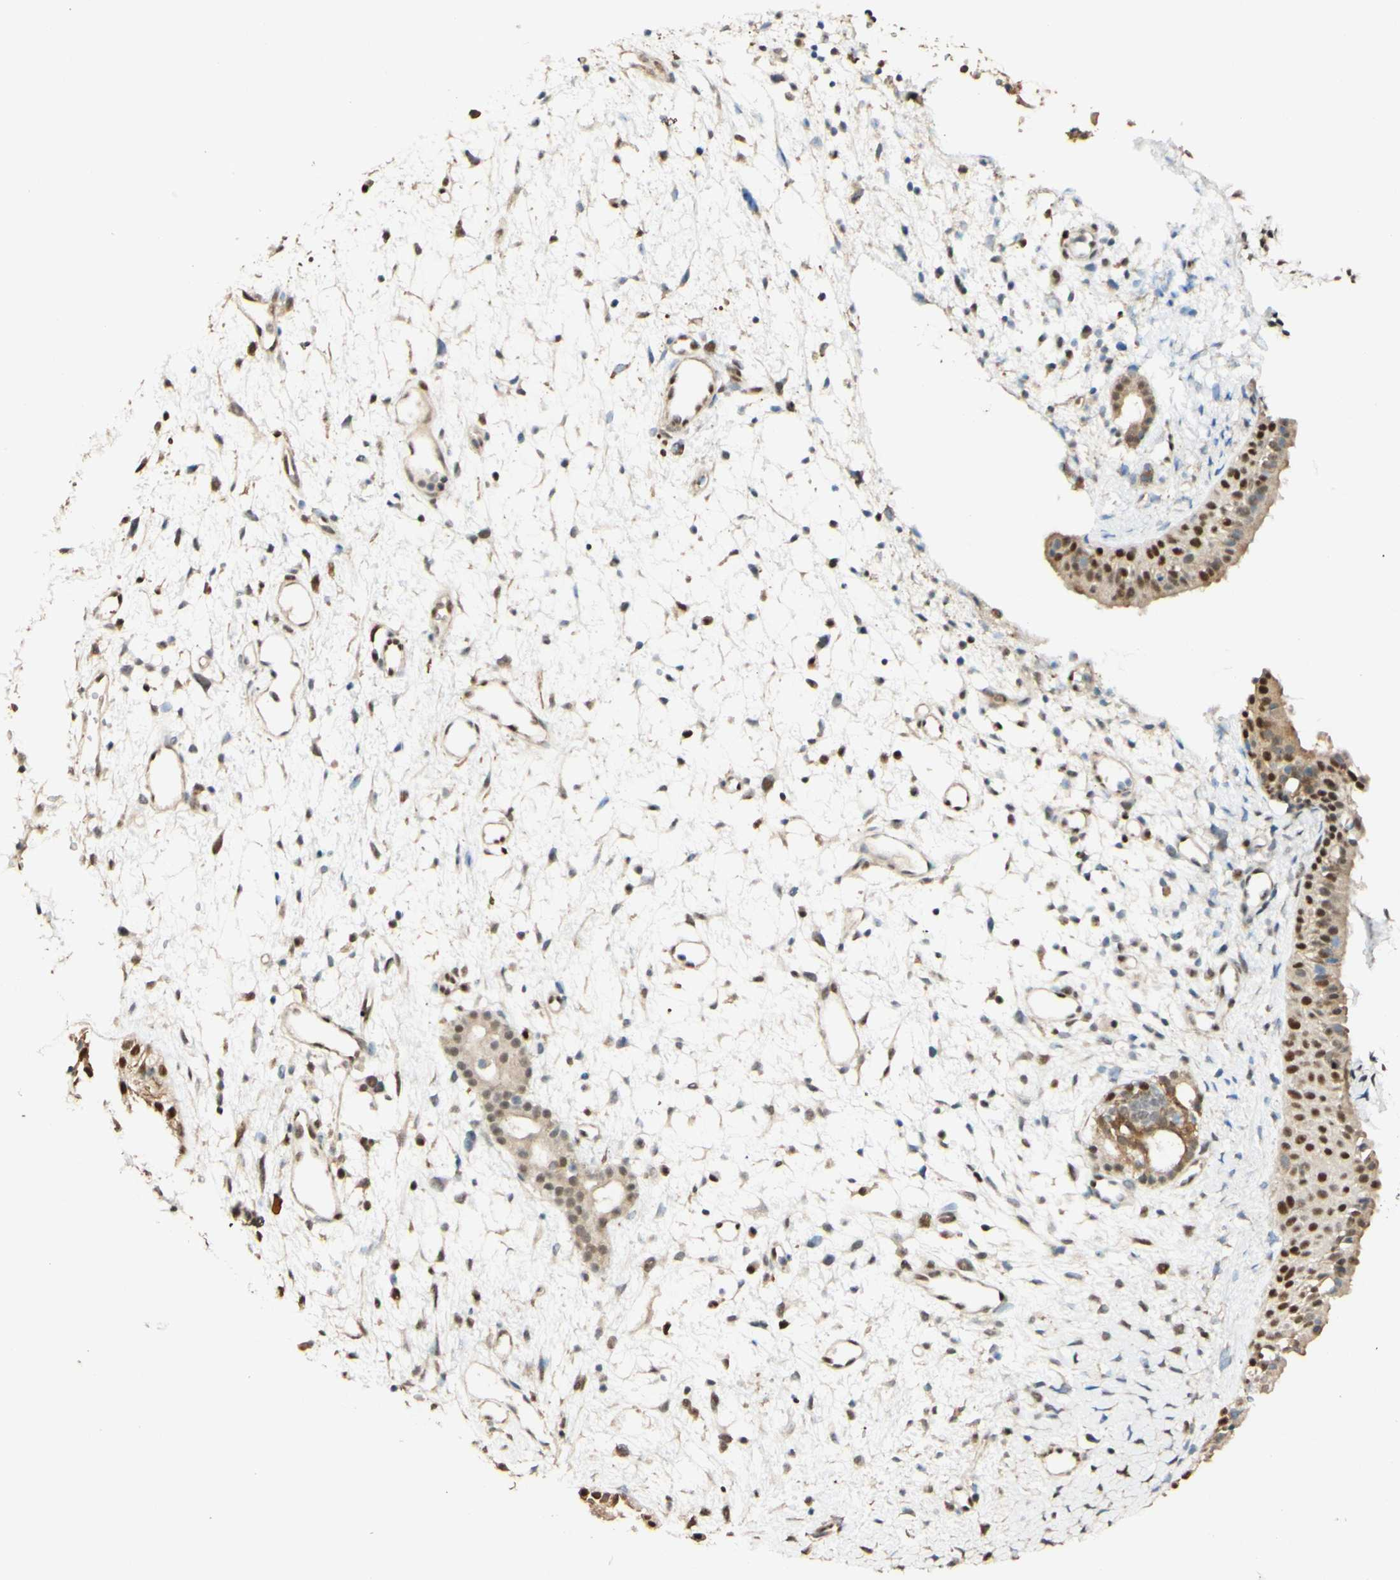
{"staining": {"intensity": "strong", "quantity": ">75%", "location": "cytoplasmic/membranous,nuclear"}, "tissue": "nasopharynx", "cell_type": "Respiratory epithelial cells", "image_type": "normal", "snomed": [{"axis": "morphology", "description": "Normal tissue, NOS"}, {"axis": "topography", "description": "Nasopharynx"}], "caption": "Strong cytoplasmic/membranous,nuclear protein positivity is seen in approximately >75% of respiratory epithelial cells in nasopharynx.", "gene": "MAP3K4", "patient": {"sex": "male", "age": 22}}